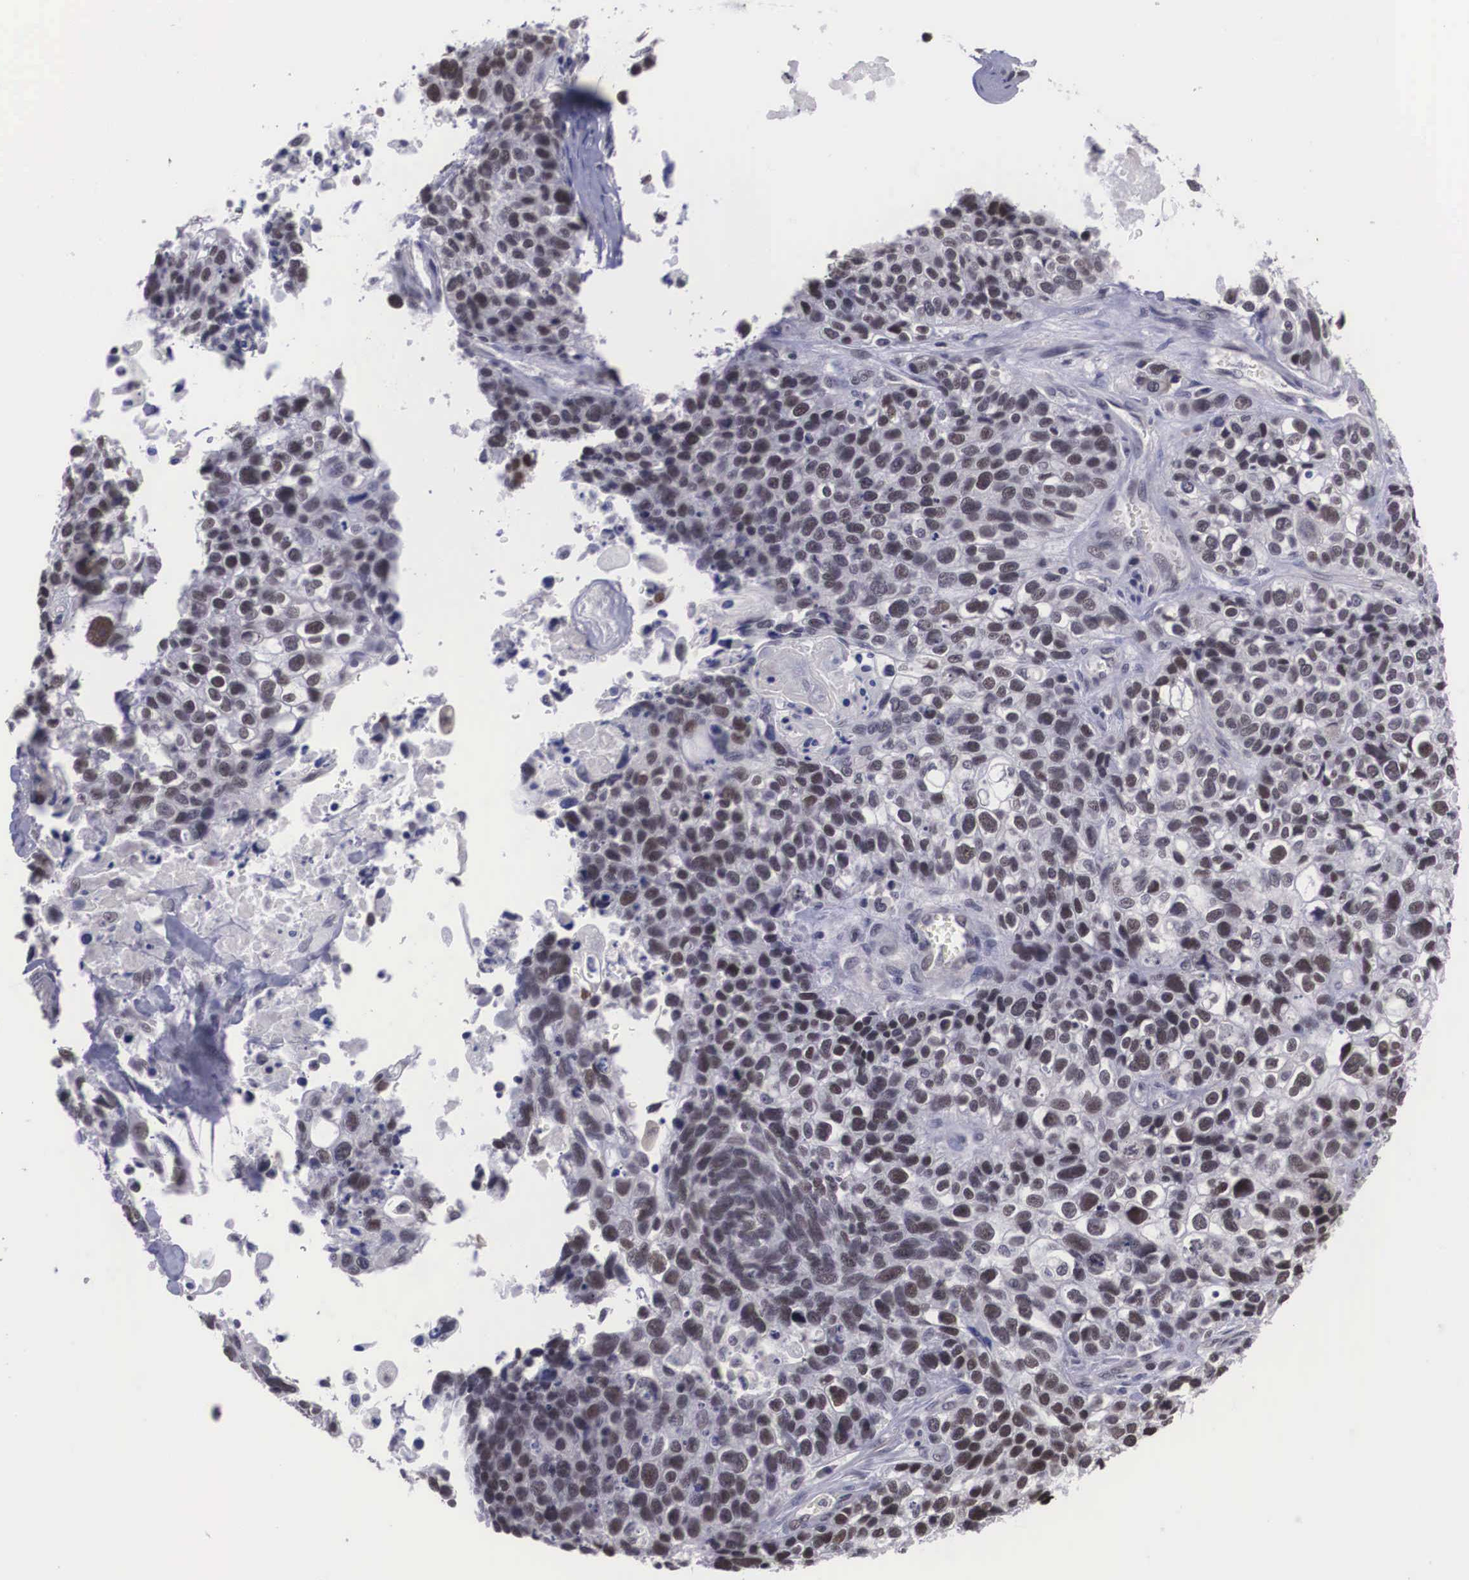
{"staining": {"intensity": "weak", "quantity": "25%-75%", "location": "nuclear"}, "tissue": "lung cancer", "cell_type": "Tumor cells", "image_type": "cancer", "snomed": [{"axis": "morphology", "description": "Squamous cell carcinoma, NOS"}, {"axis": "topography", "description": "Lymph node"}, {"axis": "topography", "description": "Lung"}], "caption": "A high-resolution image shows immunohistochemistry (IHC) staining of lung cancer, which reveals weak nuclear staining in approximately 25%-75% of tumor cells.", "gene": "ZNF275", "patient": {"sex": "male", "age": 74}}